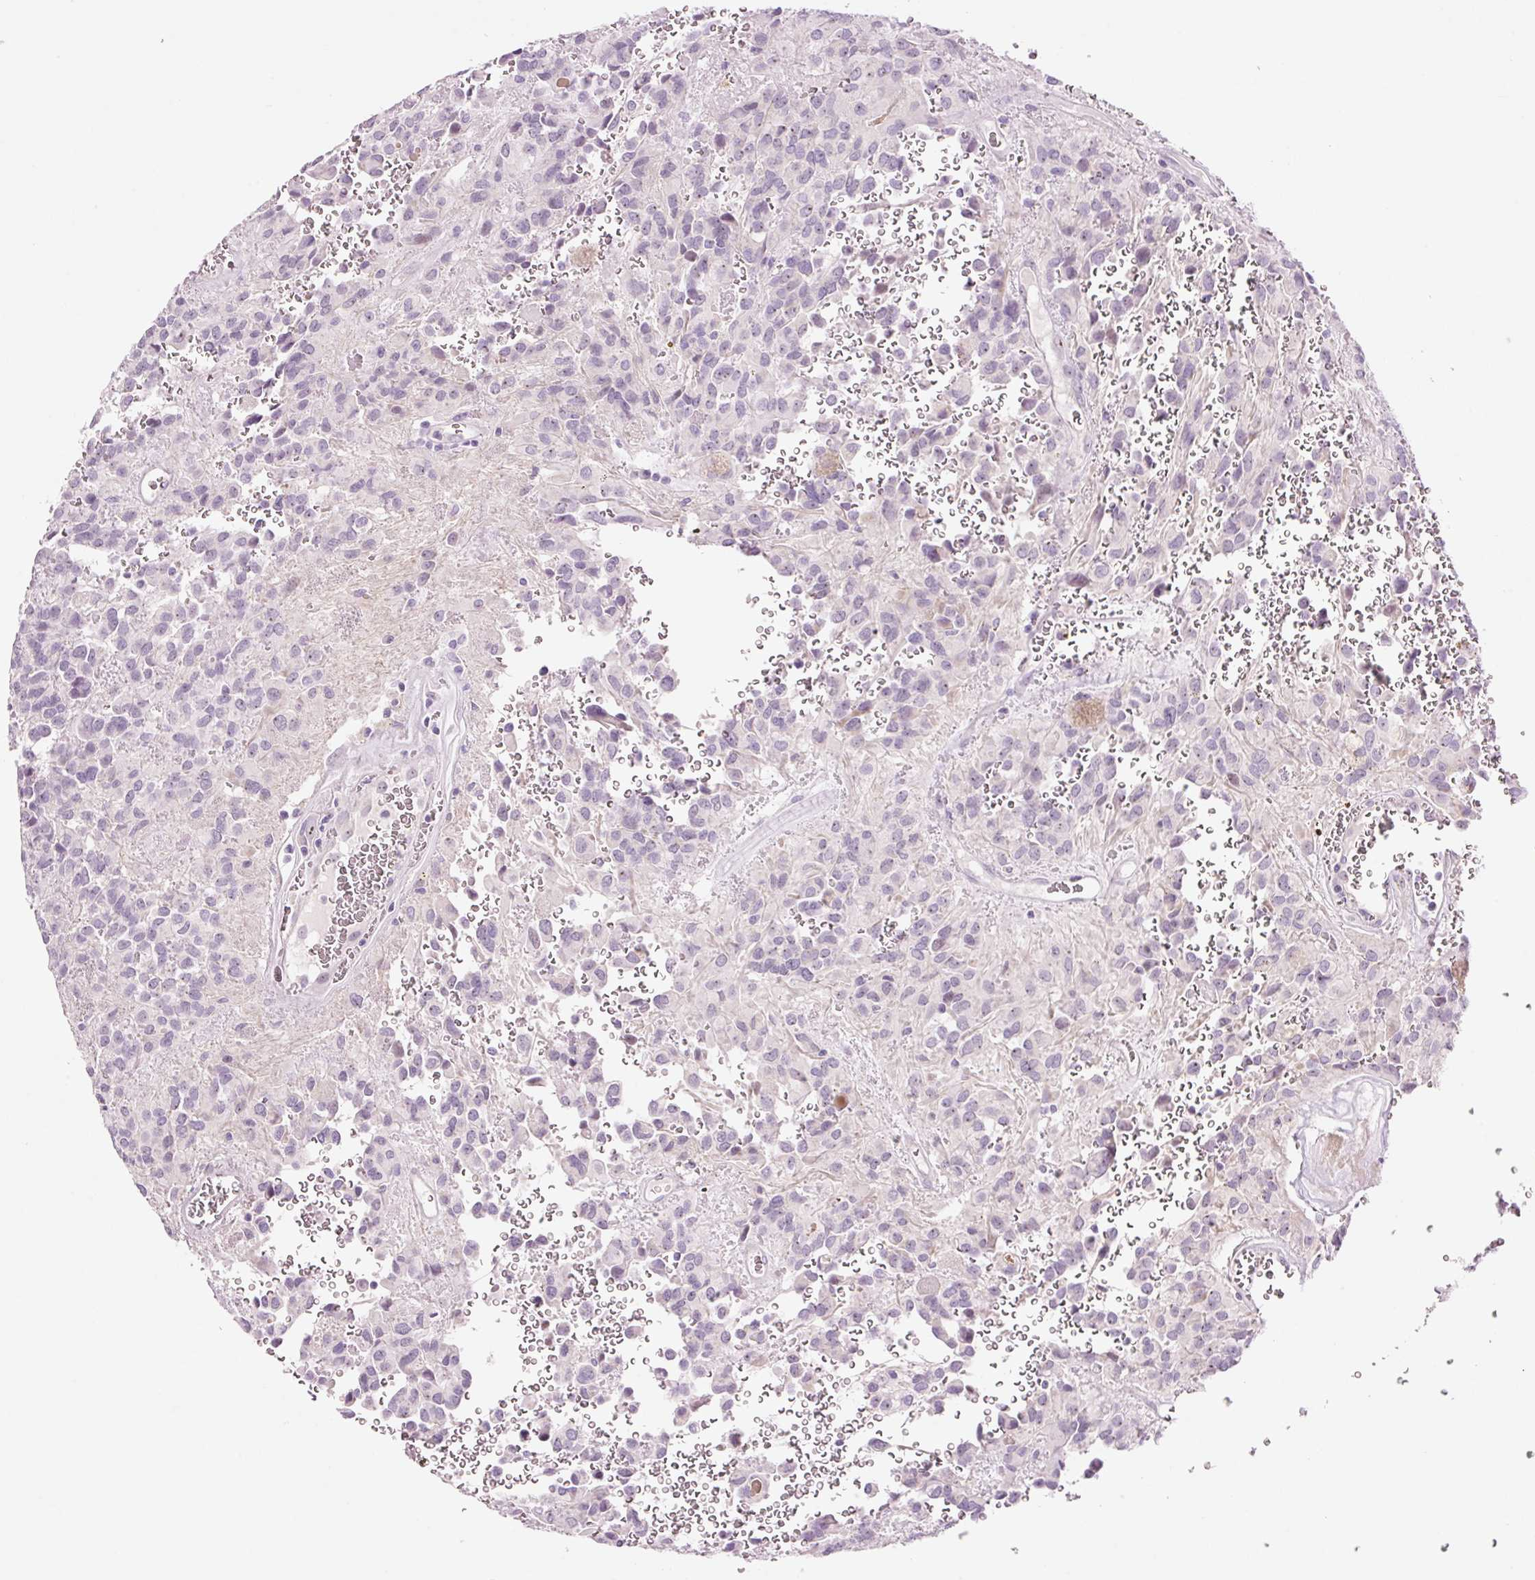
{"staining": {"intensity": "negative", "quantity": "none", "location": "none"}, "tissue": "glioma", "cell_type": "Tumor cells", "image_type": "cancer", "snomed": [{"axis": "morphology", "description": "Glioma, malignant, Low grade"}, {"axis": "topography", "description": "Brain"}], "caption": "This is an immunohistochemistry image of human glioma. There is no positivity in tumor cells.", "gene": "GCG", "patient": {"sex": "male", "age": 56}}